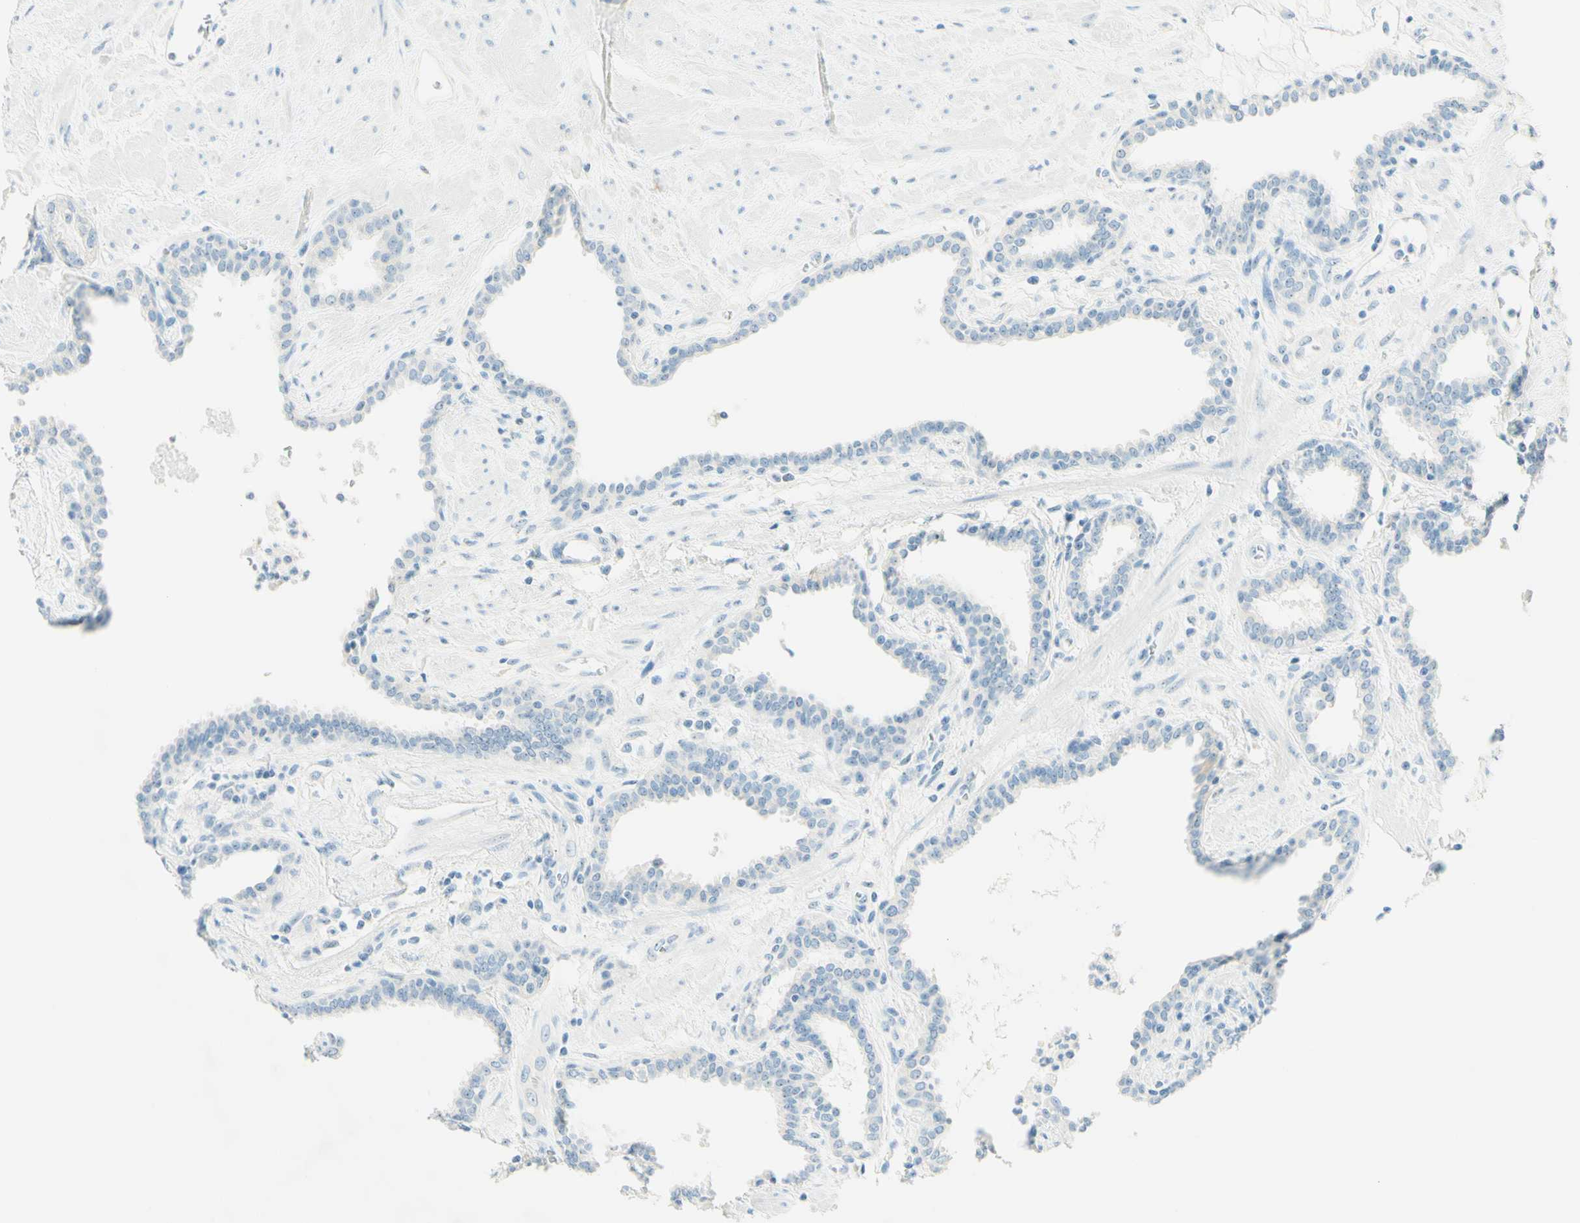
{"staining": {"intensity": "negative", "quantity": "none", "location": "none"}, "tissue": "prostate", "cell_type": "Glandular cells", "image_type": "normal", "snomed": [{"axis": "morphology", "description": "Normal tissue, NOS"}, {"axis": "topography", "description": "Prostate"}], "caption": "The immunohistochemistry (IHC) photomicrograph has no significant staining in glandular cells of prostate. (Immunohistochemistry, brightfield microscopy, high magnification).", "gene": "FMR1NB", "patient": {"sex": "male", "age": 51}}